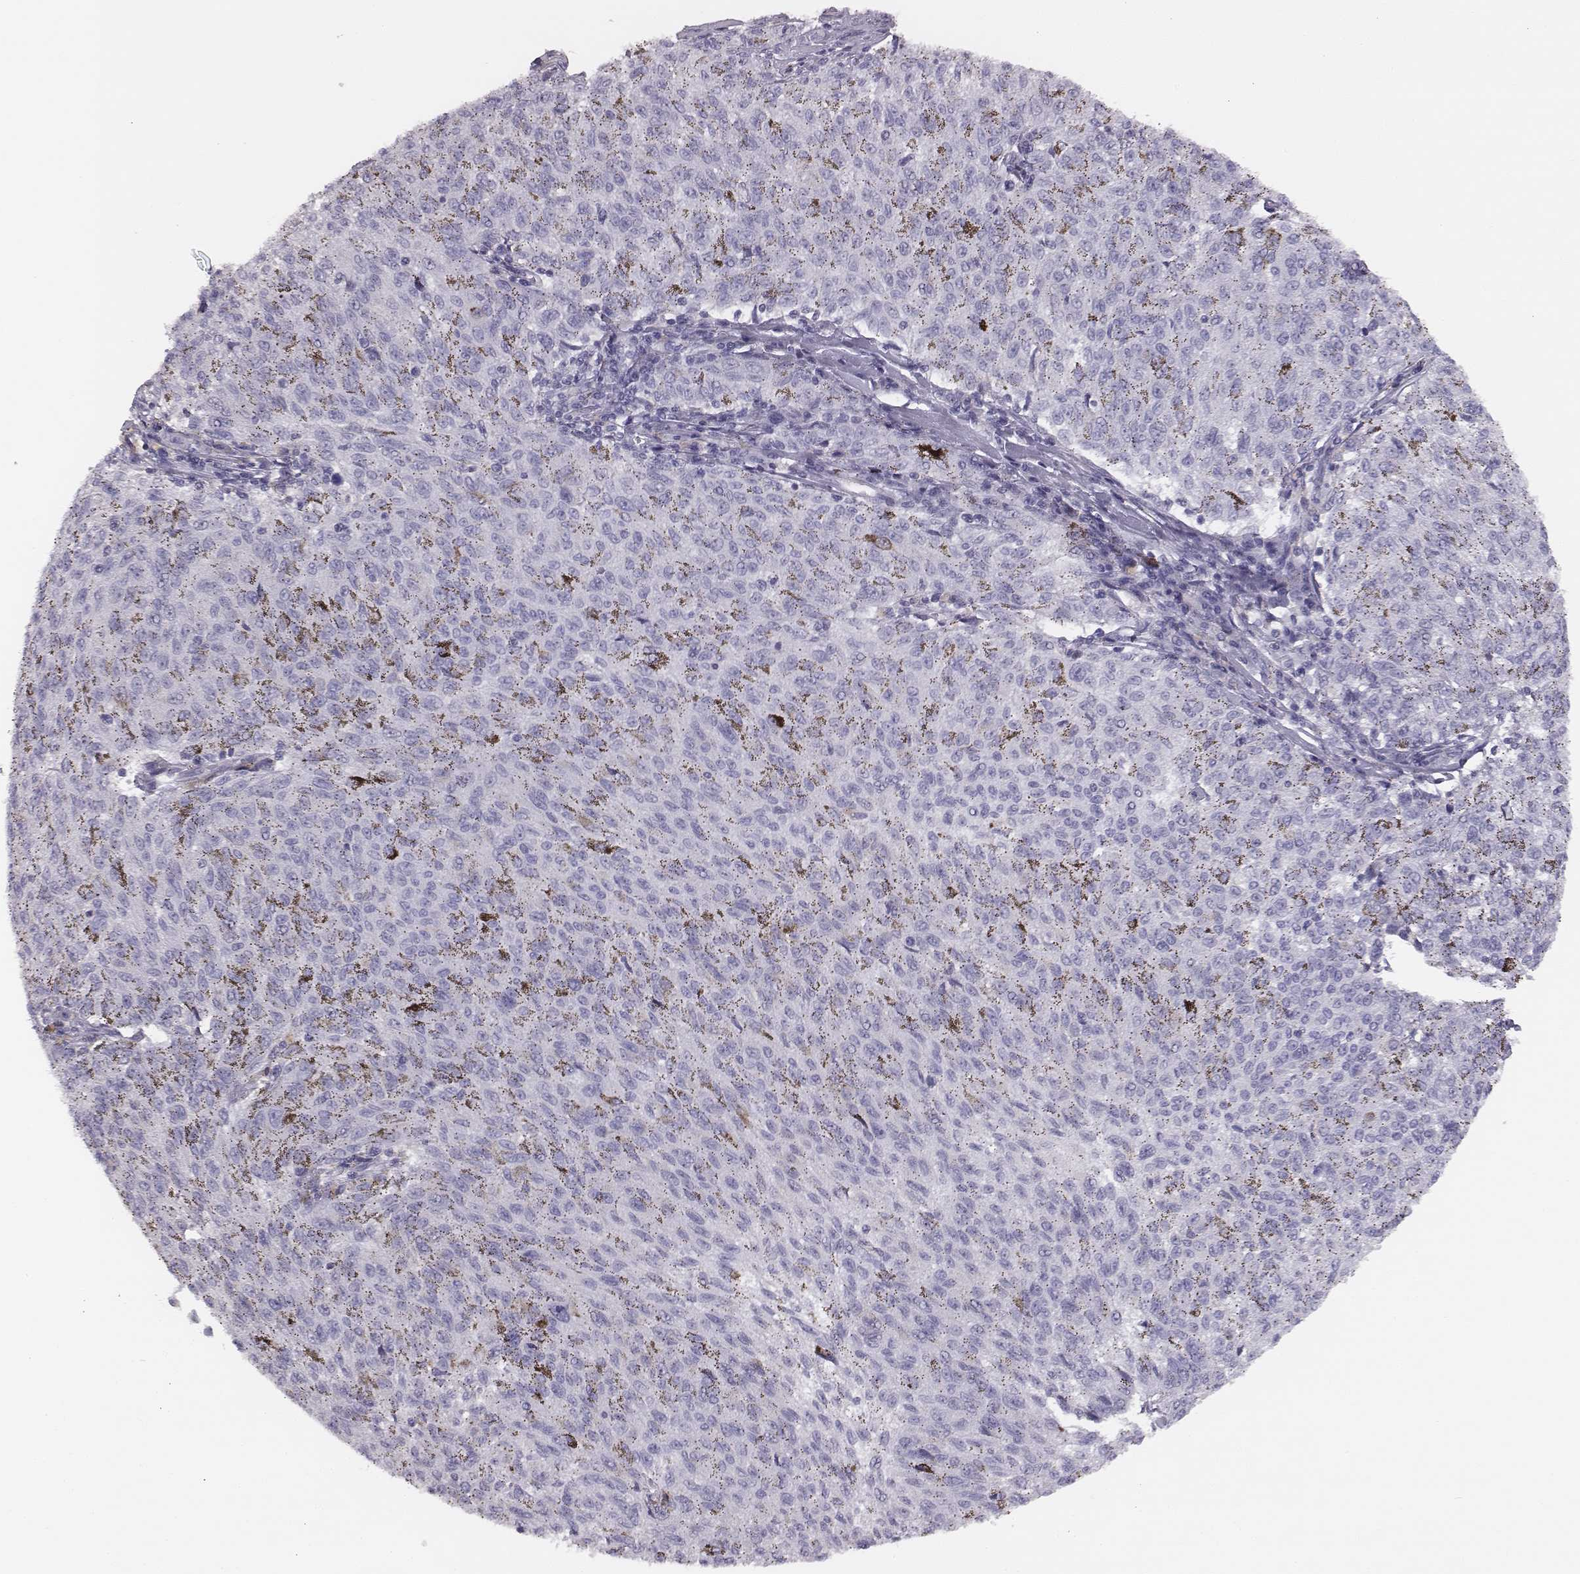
{"staining": {"intensity": "negative", "quantity": "none", "location": "none"}, "tissue": "melanoma", "cell_type": "Tumor cells", "image_type": "cancer", "snomed": [{"axis": "morphology", "description": "Malignant melanoma, NOS"}, {"axis": "topography", "description": "Skin"}], "caption": "Immunohistochemistry (IHC) image of neoplastic tissue: melanoma stained with DAB (3,3'-diaminobenzidine) demonstrates no significant protein expression in tumor cells.", "gene": "ADAM7", "patient": {"sex": "female", "age": 72}}